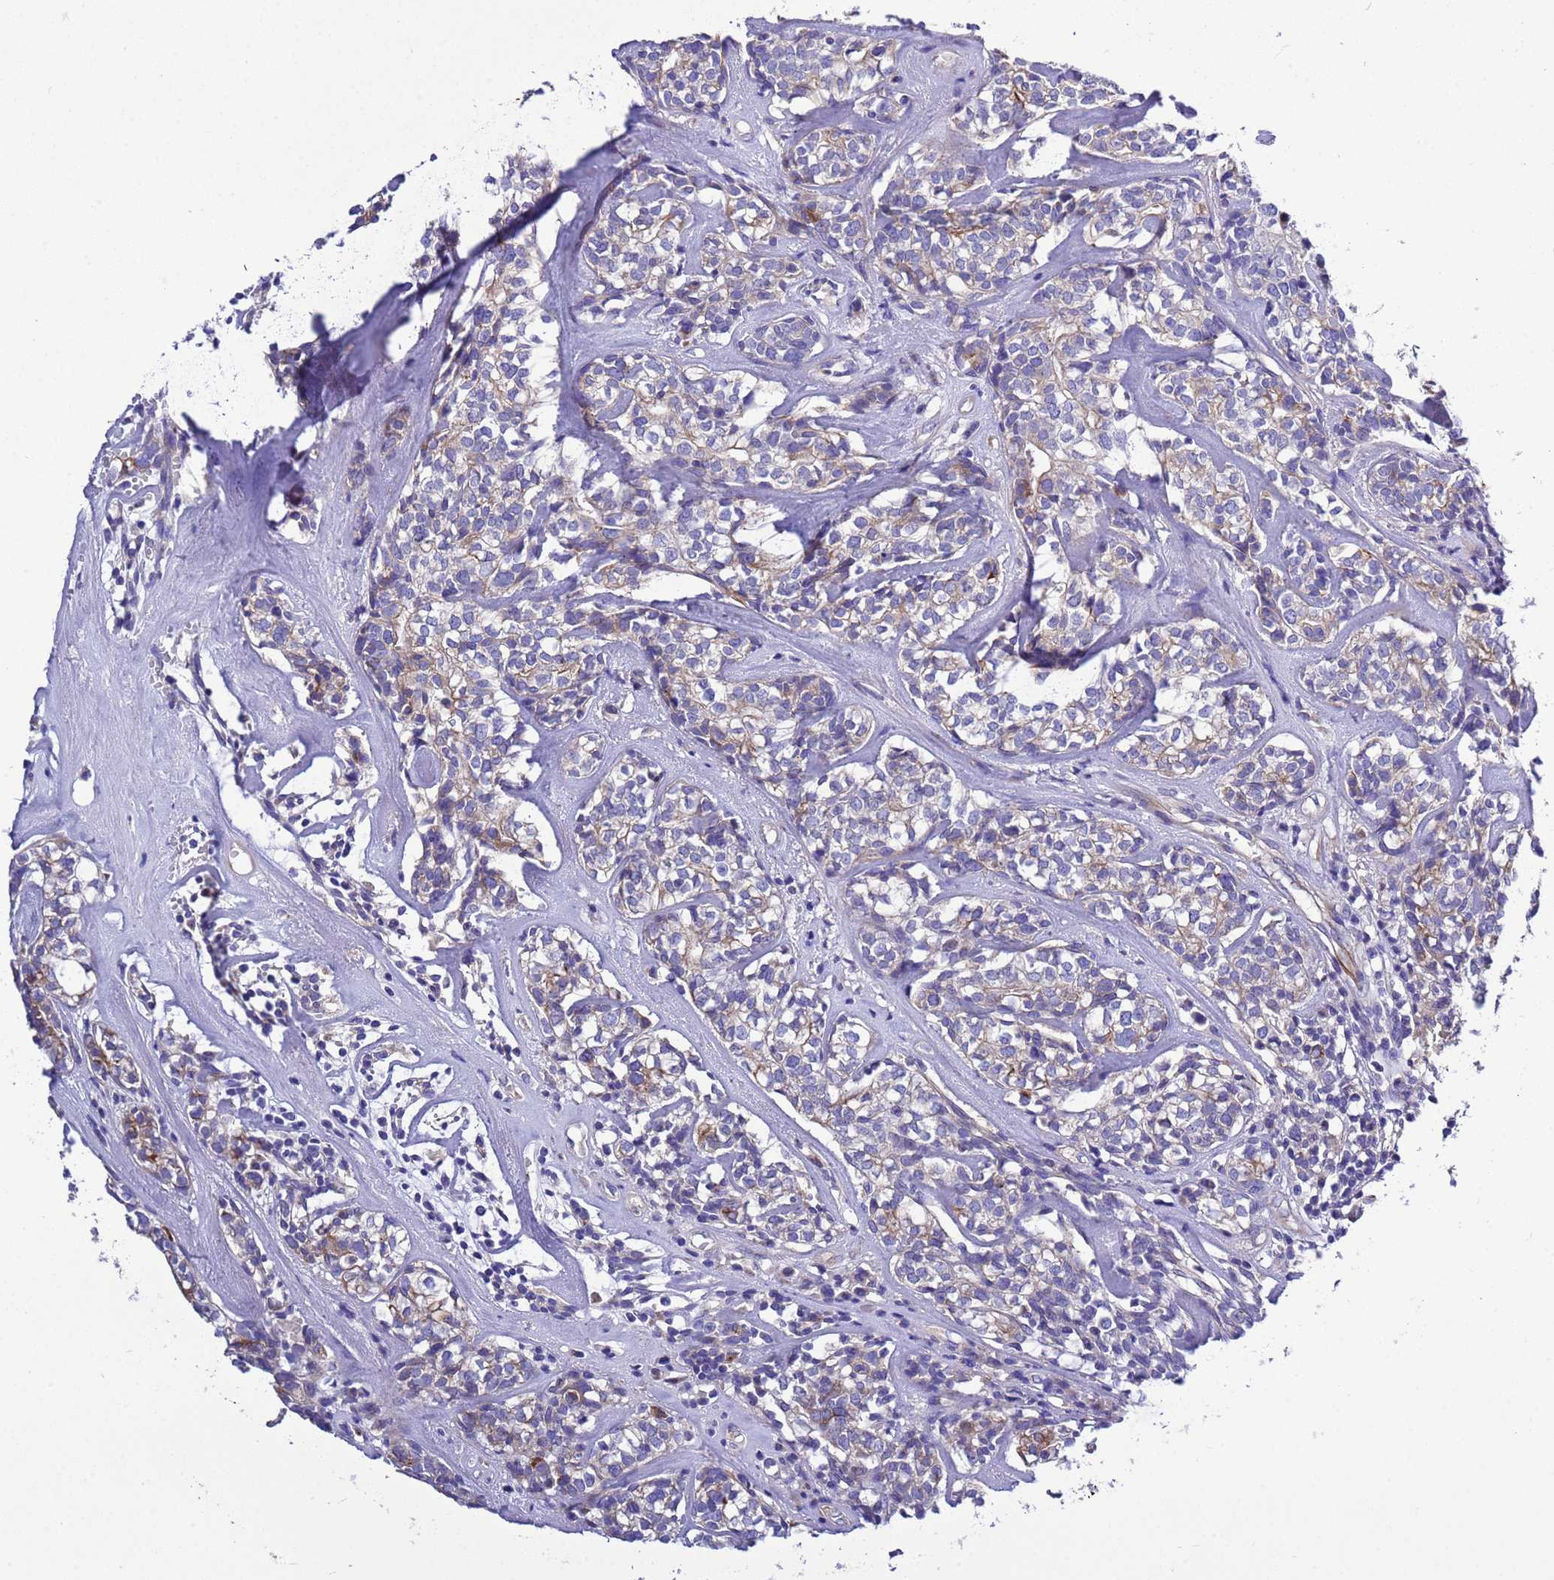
{"staining": {"intensity": "moderate", "quantity": "<25%", "location": "cytoplasmic/membranous"}, "tissue": "head and neck cancer", "cell_type": "Tumor cells", "image_type": "cancer", "snomed": [{"axis": "morphology", "description": "Adenocarcinoma, NOS"}, {"axis": "topography", "description": "Salivary gland"}, {"axis": "topography", "description": "Head-Neck"}], "caption": "Immunohistochemistry micrograph of neoplastic tissue: human head and neck cancer (adenocarcinoma) stained using IHC shows low levels of moderate protein expression localized specifically in the cytoplasmic/membranous of tumor cells, appearing as a cytoplasmic/membranous brown color.", "gene": "KICS2", "patient": {"sex": "female", "age": 65}}